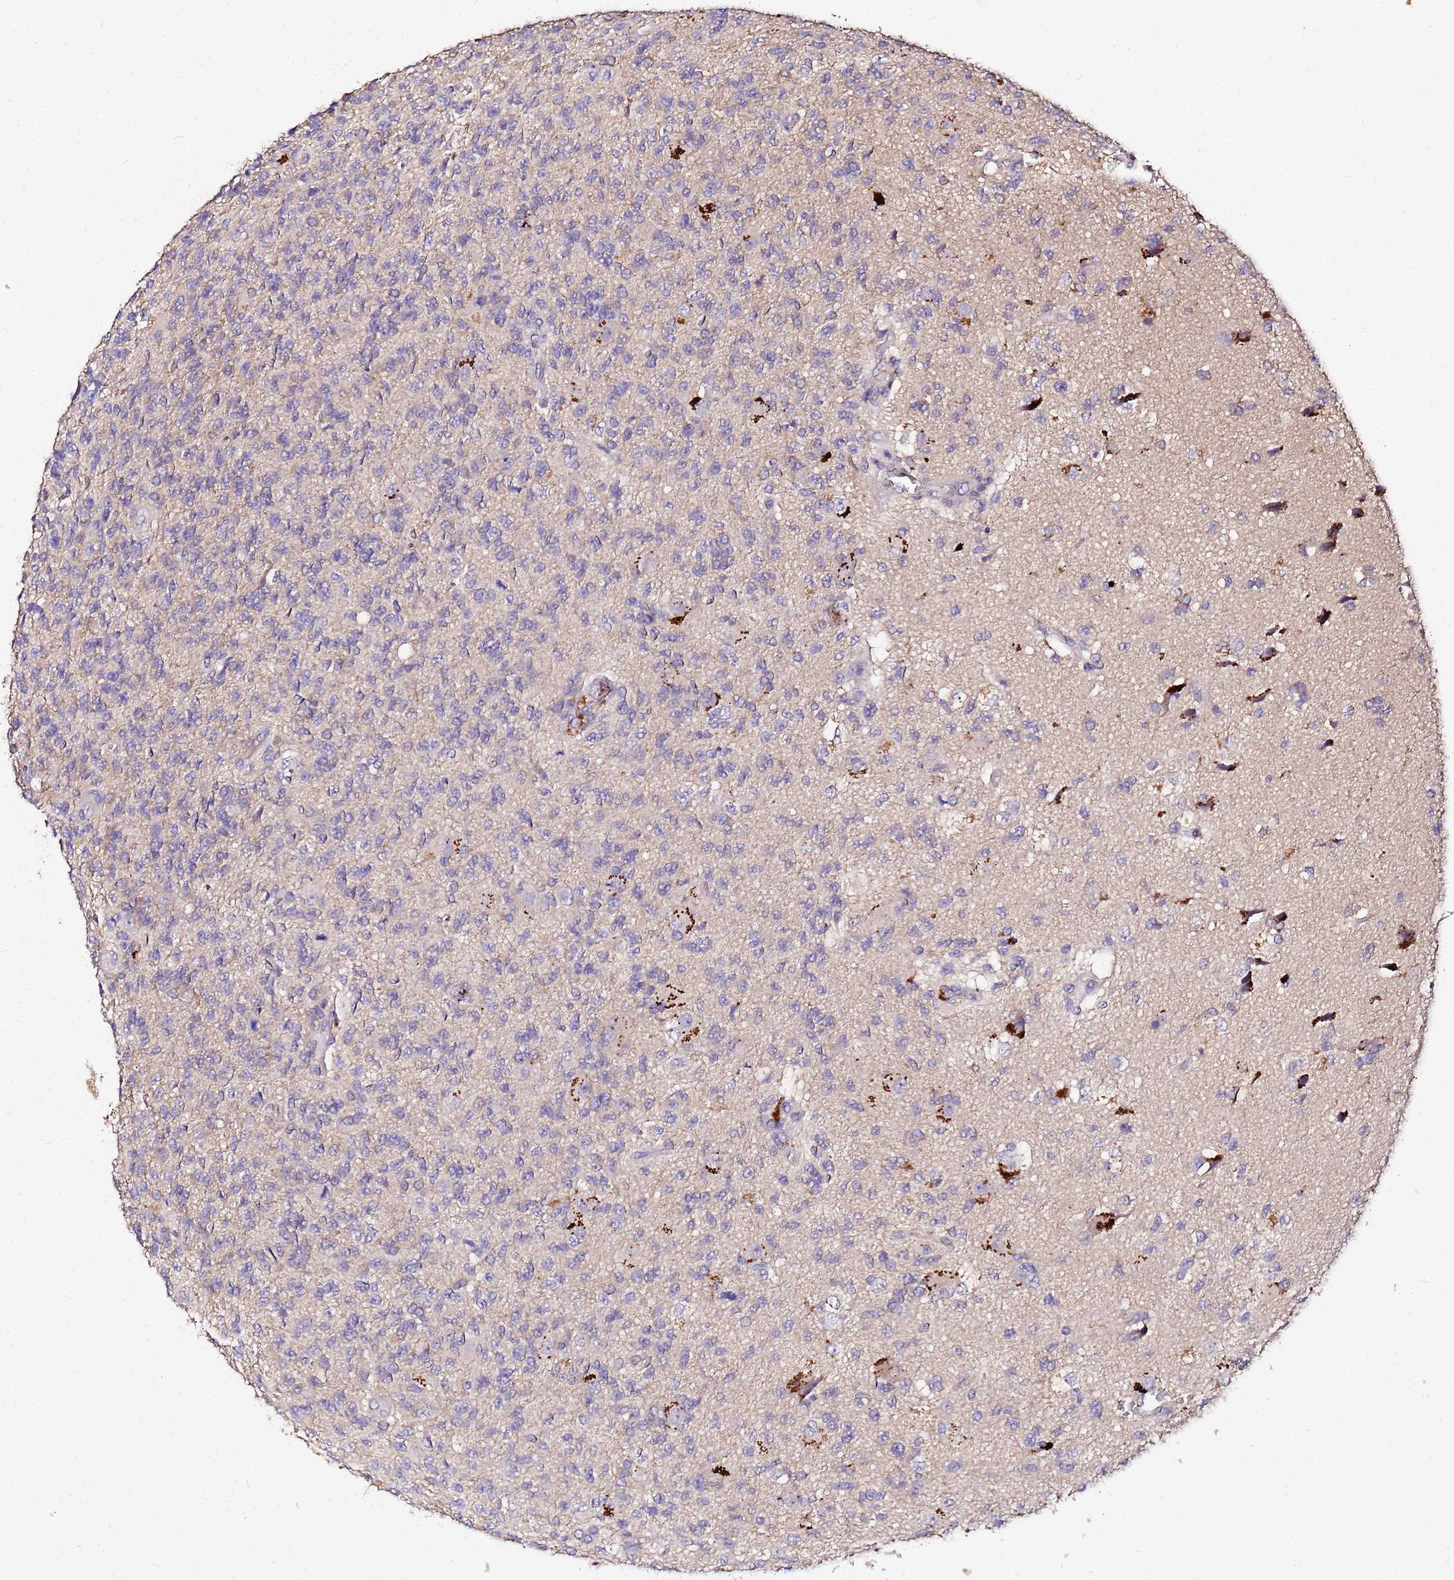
{"staining": {"intensity": "negative", "quantity": "none", "location": "none"}, "tissue": "glioma", "cell_type": "Tumor cells", "image_type": "cancer", "snomed": [{"axis": "morphology", "description": "Glioma, malignant, High grade"}, {"axis": "topography", "description": "Brain"}], "caption": "Tumor cells are negative for protein expression in human glioma.", "gene": "MTERF1", "patient": {"sex": "male", "age": 56}}